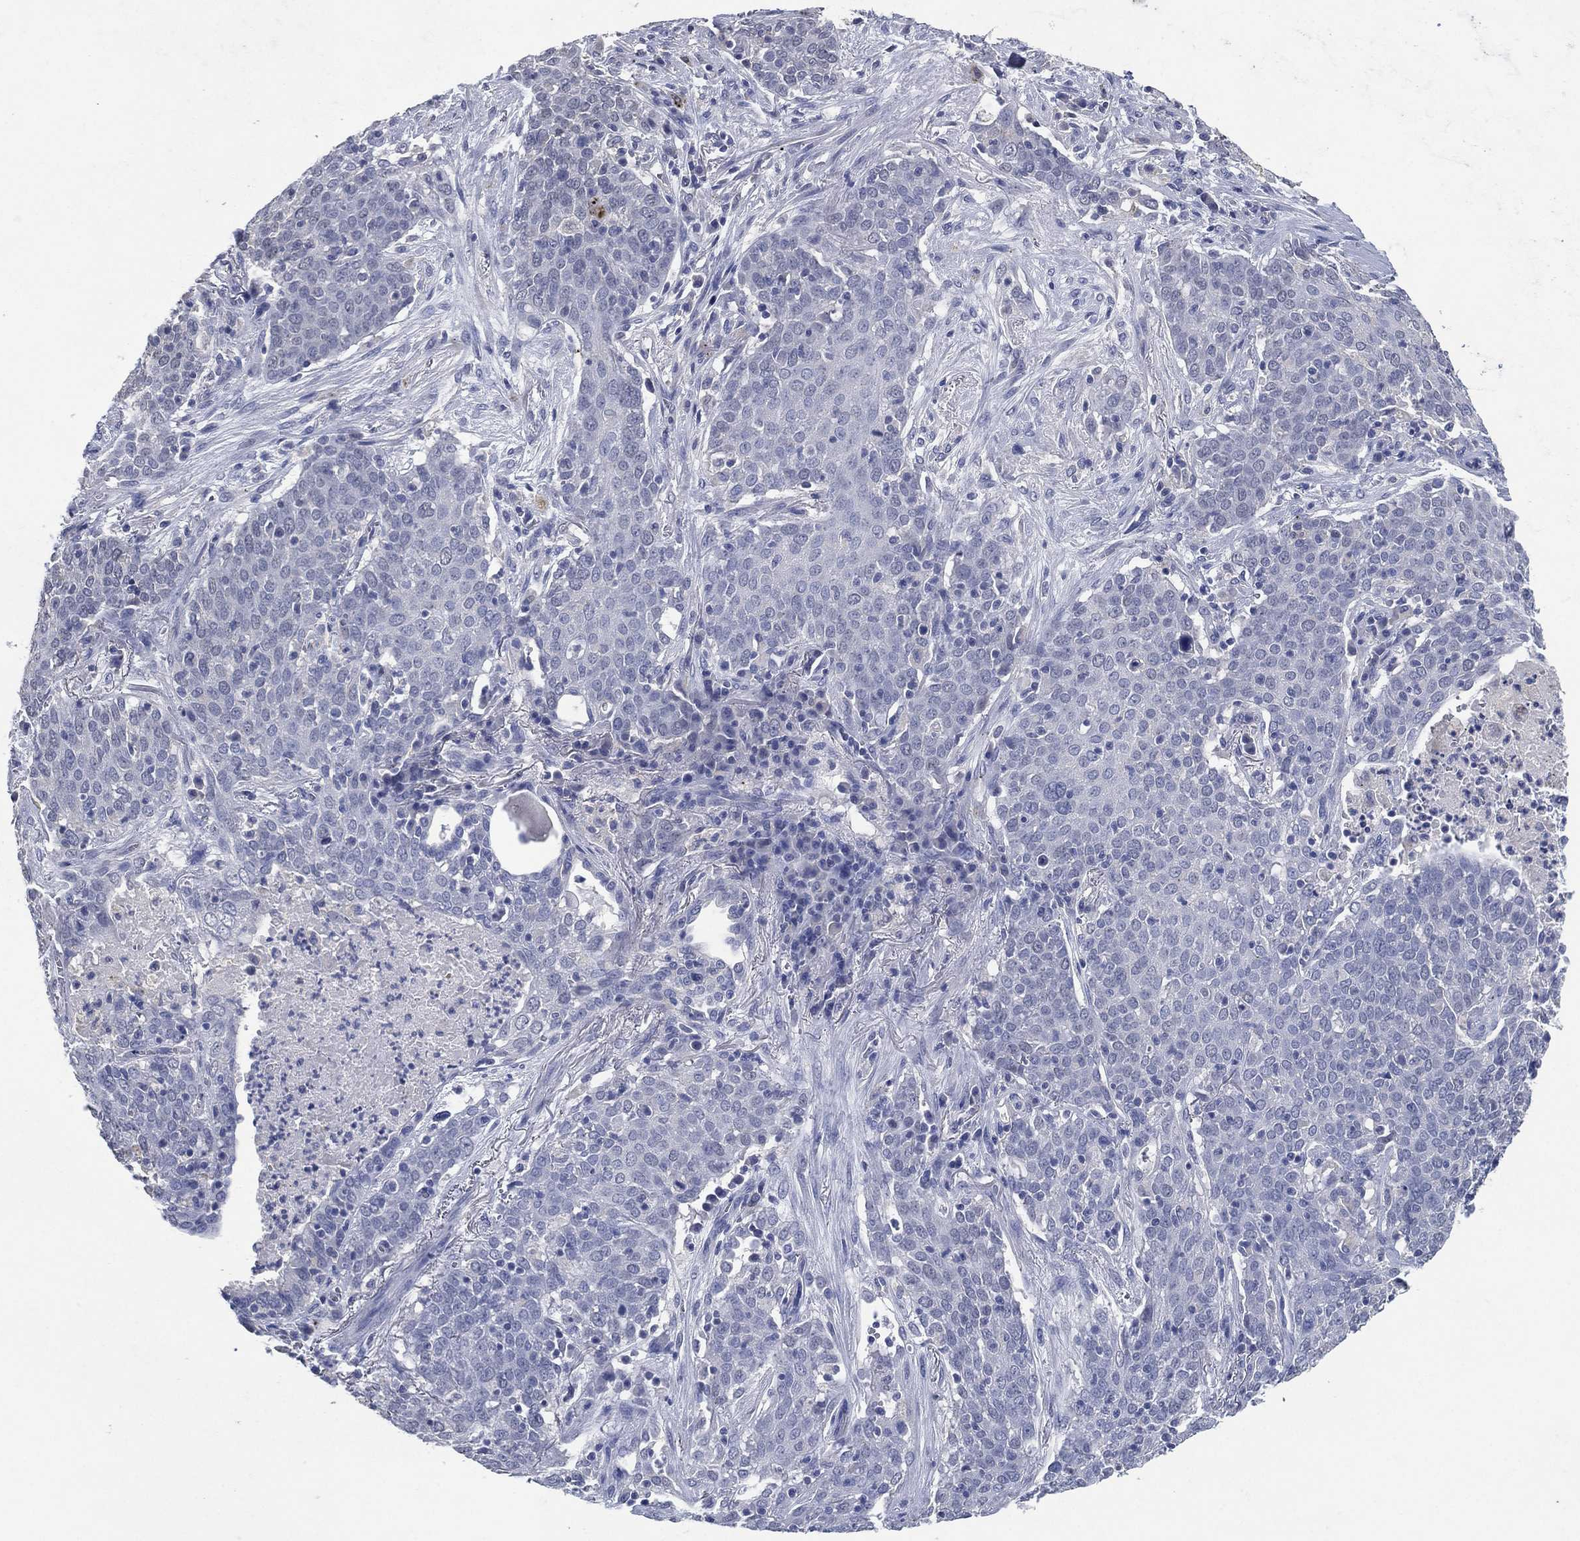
{"staining": {"intensity": "negative", "quantity": "none", "location": "none"}, "tissue": "lung cancer", "cell_type": "Tumor cells", "image_type": "cancer", "snomed": [{"axis": "morphology", "description": "Squamous cell carcinoma, NOS"}, {"axis": "topography", "description": "Lung"}], "caption": "A histopathology image of lung squamous cell carcinoma stained for a protein exhibits no brown staining in tumor cells.", "gene": "FSCN2", "patient": {"sex": "male", "age": 82}}